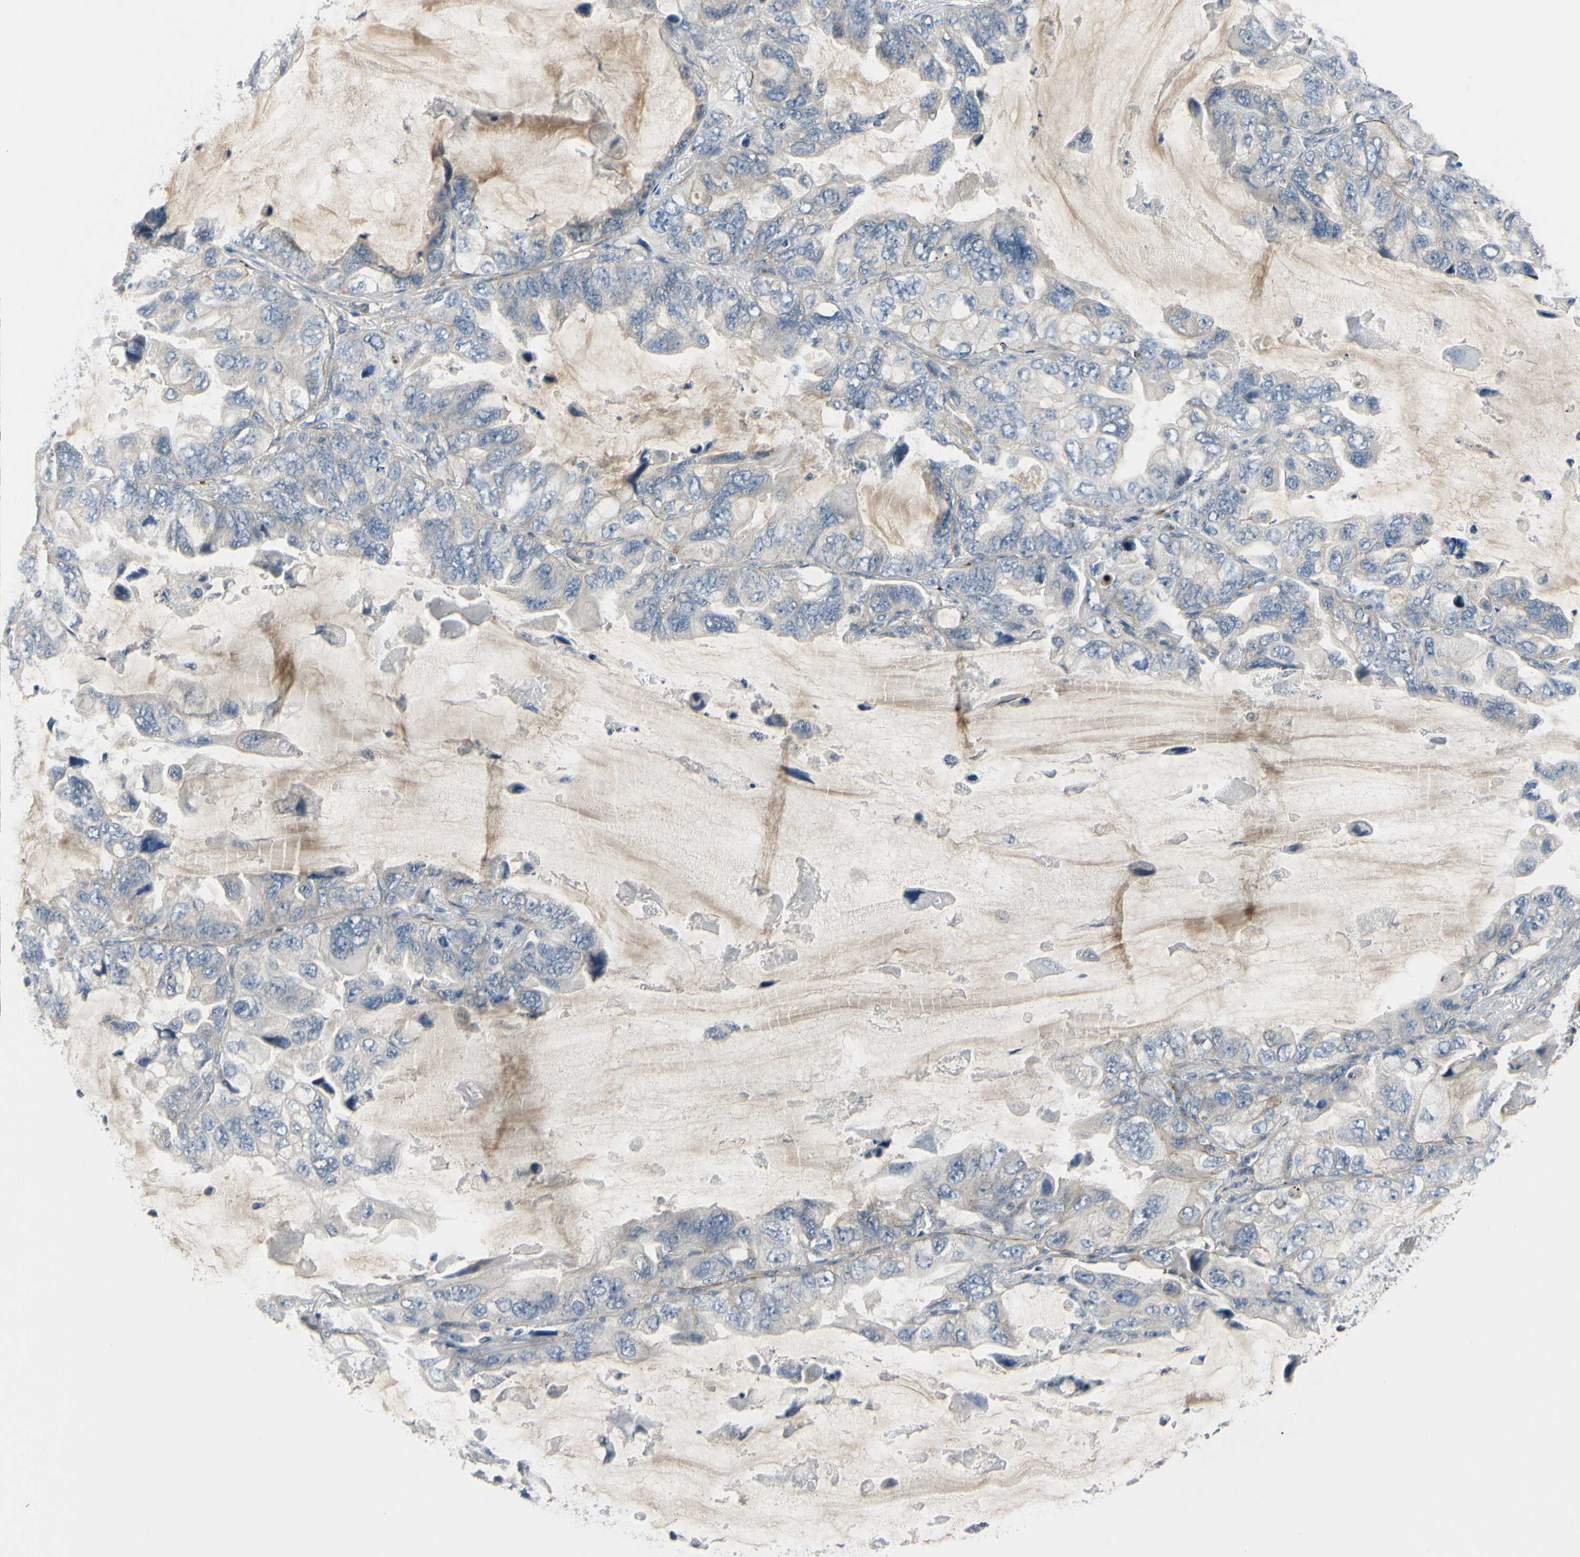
{"staining": {"intensity": "negative", "quantity": "none", "location": "none"}, "tissue": "lung cancer", "cell_type": "Tumor cells", "image_type": "cancer", "snomed": [{"axis": "morphology", "description": "Squamous cell carcinoma, NOS"}, {"axis": "topography", "description": "Lung"}], "caption": "High magnification brightfield microscopy of lung cancer stained with DAB (brown) and counterstained with hematoxylin (blue): tumor cells show no significant staining. Brightfield microscopy of immunohistochemistry (IHC) stained with DAB (brown) and hematoxylin (blue), captured at high magnification.", "gene": "PPP3CB", "patient": {"sex": "female", "age": 73}}